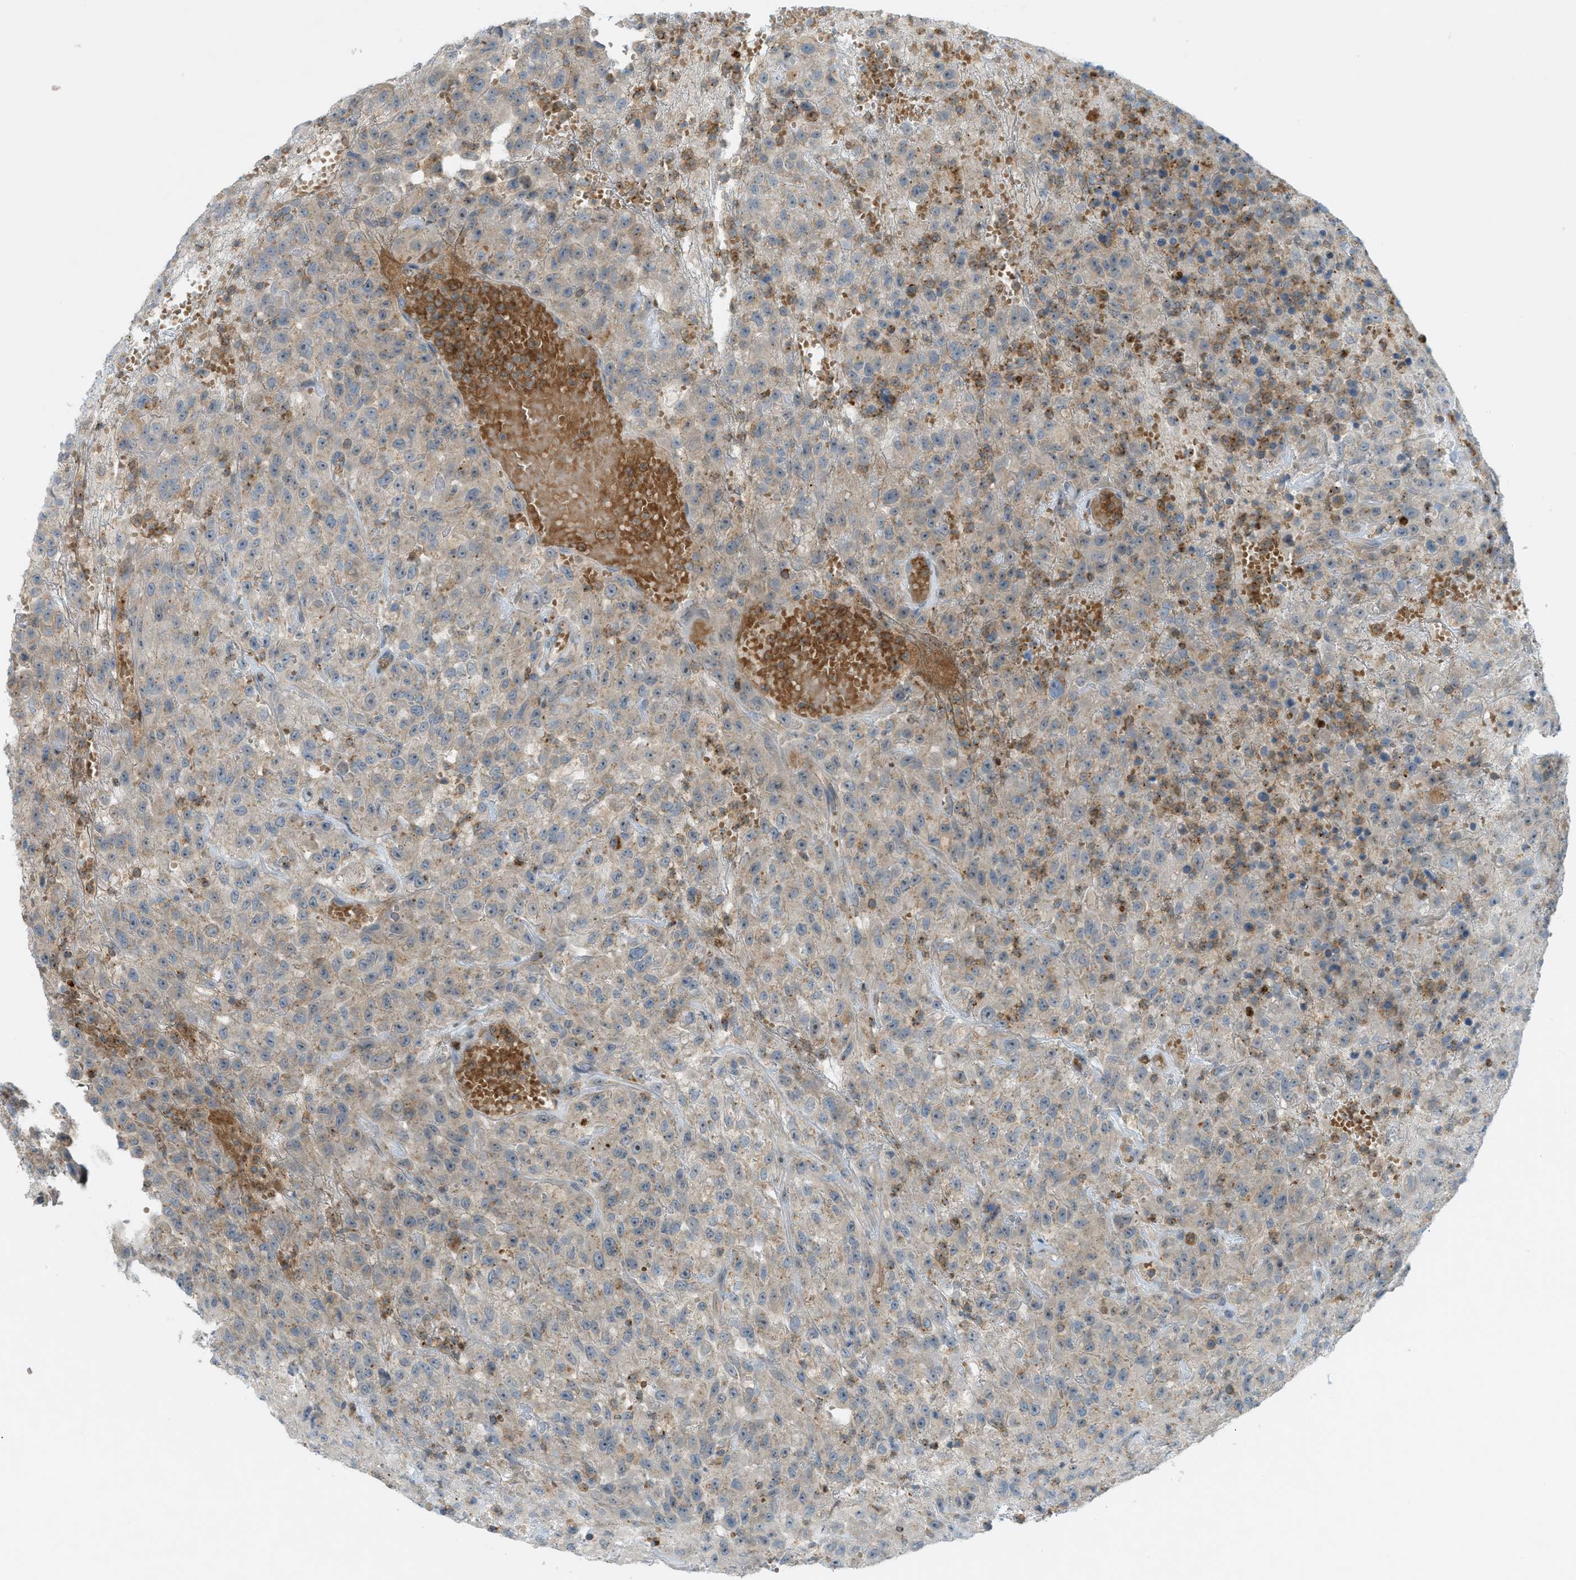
{"staining": {"intensity": "weak", "quantity": "<25%", "location": "cytoplasmic/membranous"}, "tissue": "urothelial cancer", "cell_type": "Tumor cells", "image_type": "cancer", "snomed": [{"axis": "morphology", "description": "Urothelial carcinoma, High grade"}, {"axis": "topography", "description": "Urinary bladder"}], "caption": "This image is of high-grade urothelial carcinoma stained with IHC to label a protein in brown with the nuclei are counter-stained blue. There is no expression in tumor cells.", "gene": "GRK6", "patient": {"sex": "male", "age": 46}}